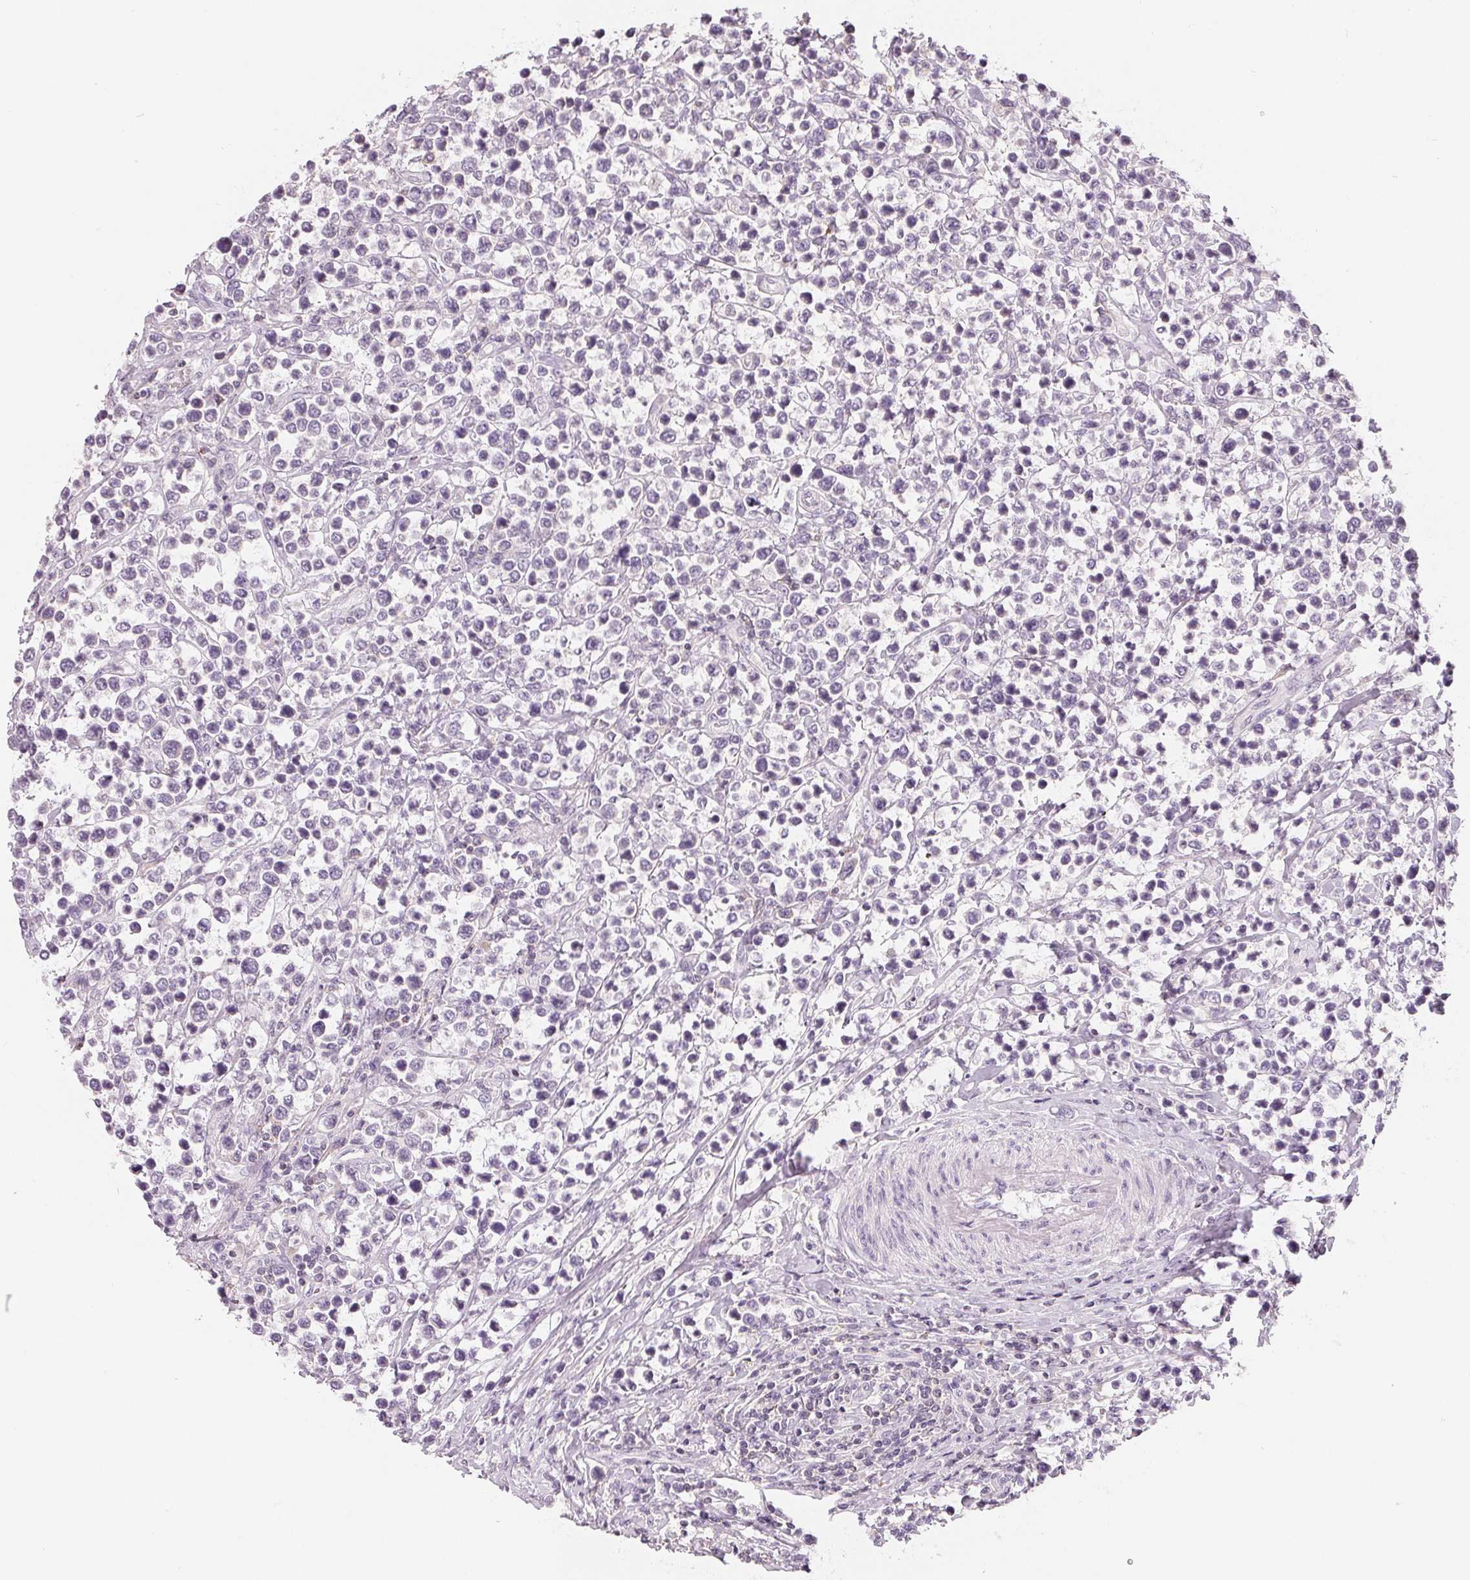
{"staining": {"intensity": "negative", "quantity": "none", "location": "none"}, "tissue": "lymphoma", "cell_type": "Tumor cells", "image_type": "cancer", "snomed": [{"axis": "morphology", "description": "Malignant lymphoma, non-Hodgkin's type, High grade"}, {"axis": "topography", "description": "Soft tissue"}], "caption": "This is an immunohistochemistry histopathology image of malignant lymphoma, non-Hodgkin's type (high-grade). There is no expression in tumor cells.", "gene": "VTCN1", "patient": {"sex": "female", "age": 56}}